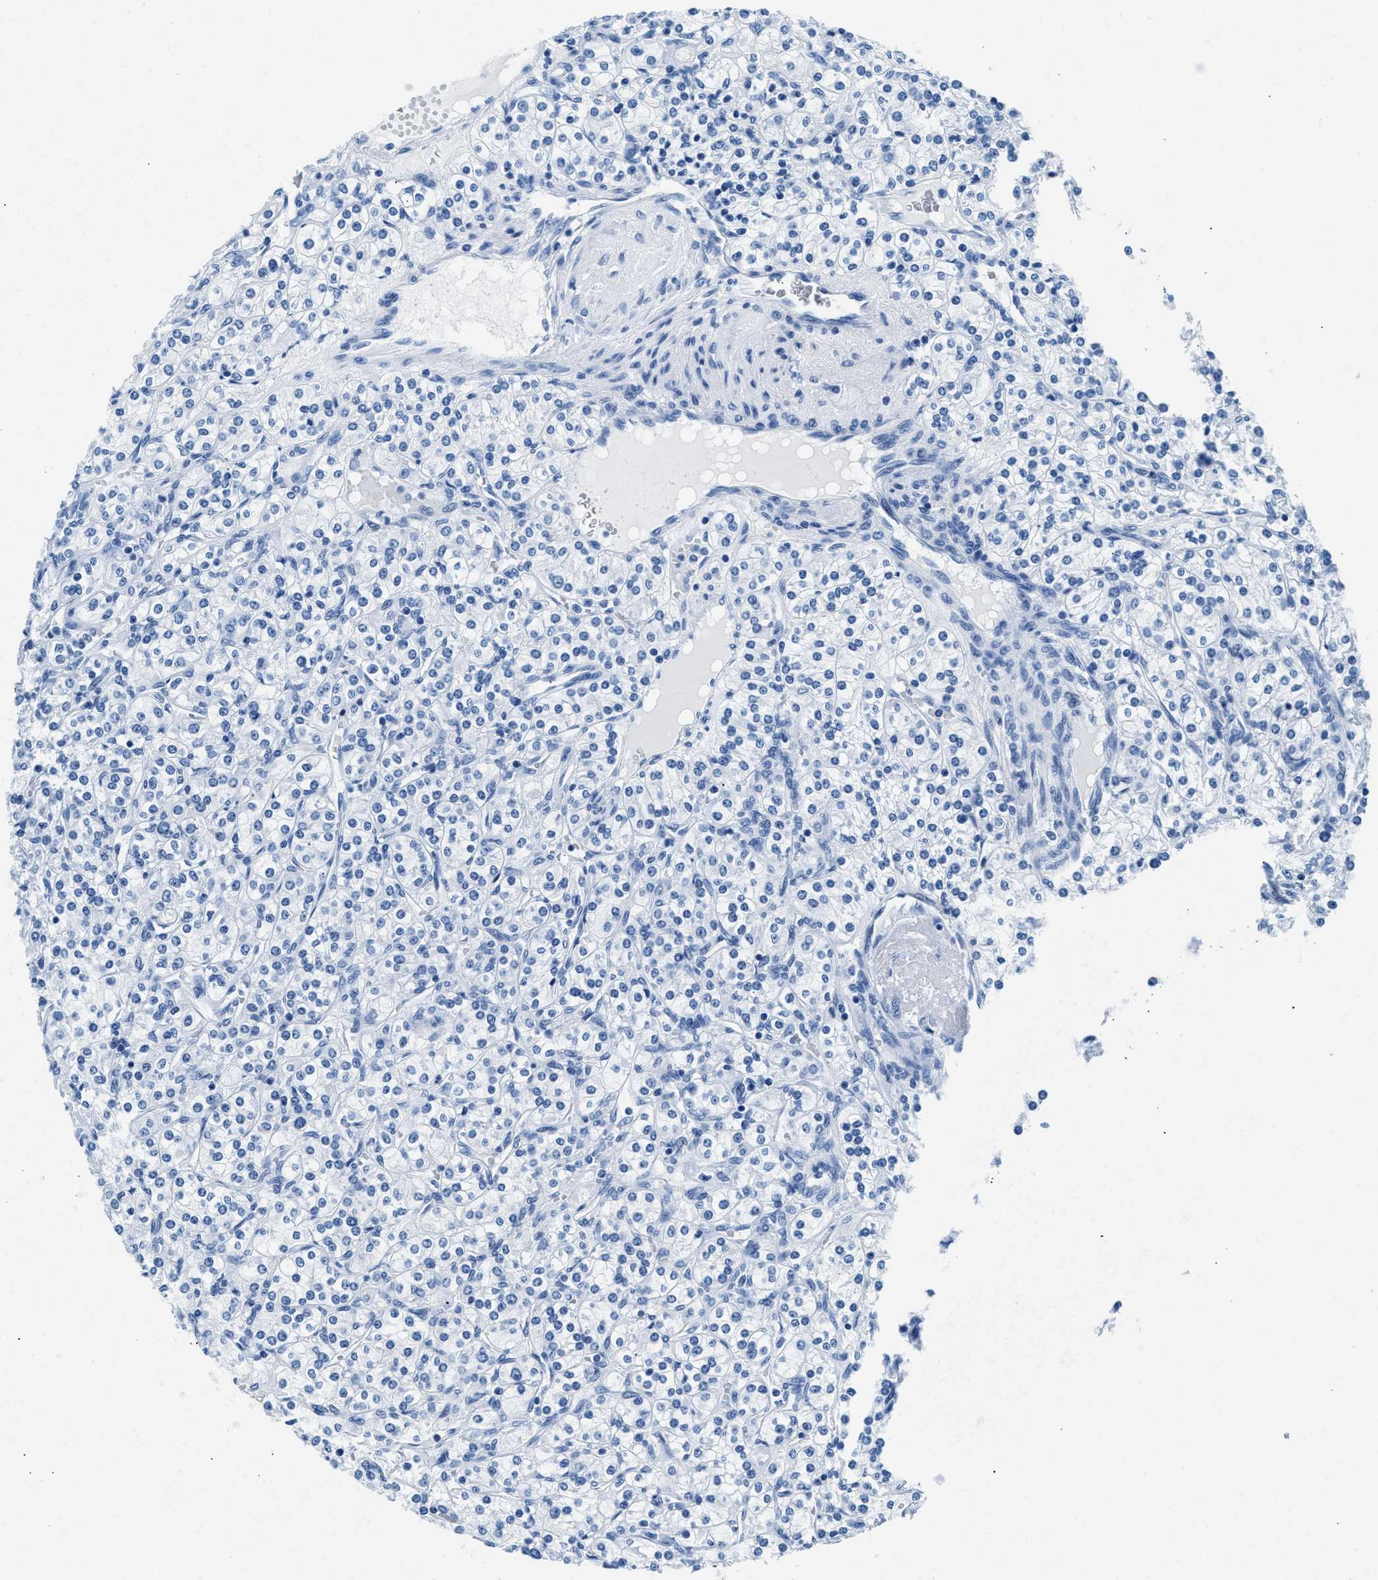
{"staining": {"intensity": "negative", "quantity": "none", "location": "none"}, "tissue": "renal cancer", "cell_type": "Tumor cells", "image_type": "cancer", "snomed": [{"axis": "morphology", "description": "Adenocarcinoma, NOS"}, {"axis": "topography", "description": "Kidney"}], "caption": "An immunohistochemistry (IHC) photomicrograph of renal adenocarcinoma is shown. There is no staining in tumor cells of renal adenocarcinoma.", "gene": "CPS1", "patient": {"sex": "male", "age": 77}}